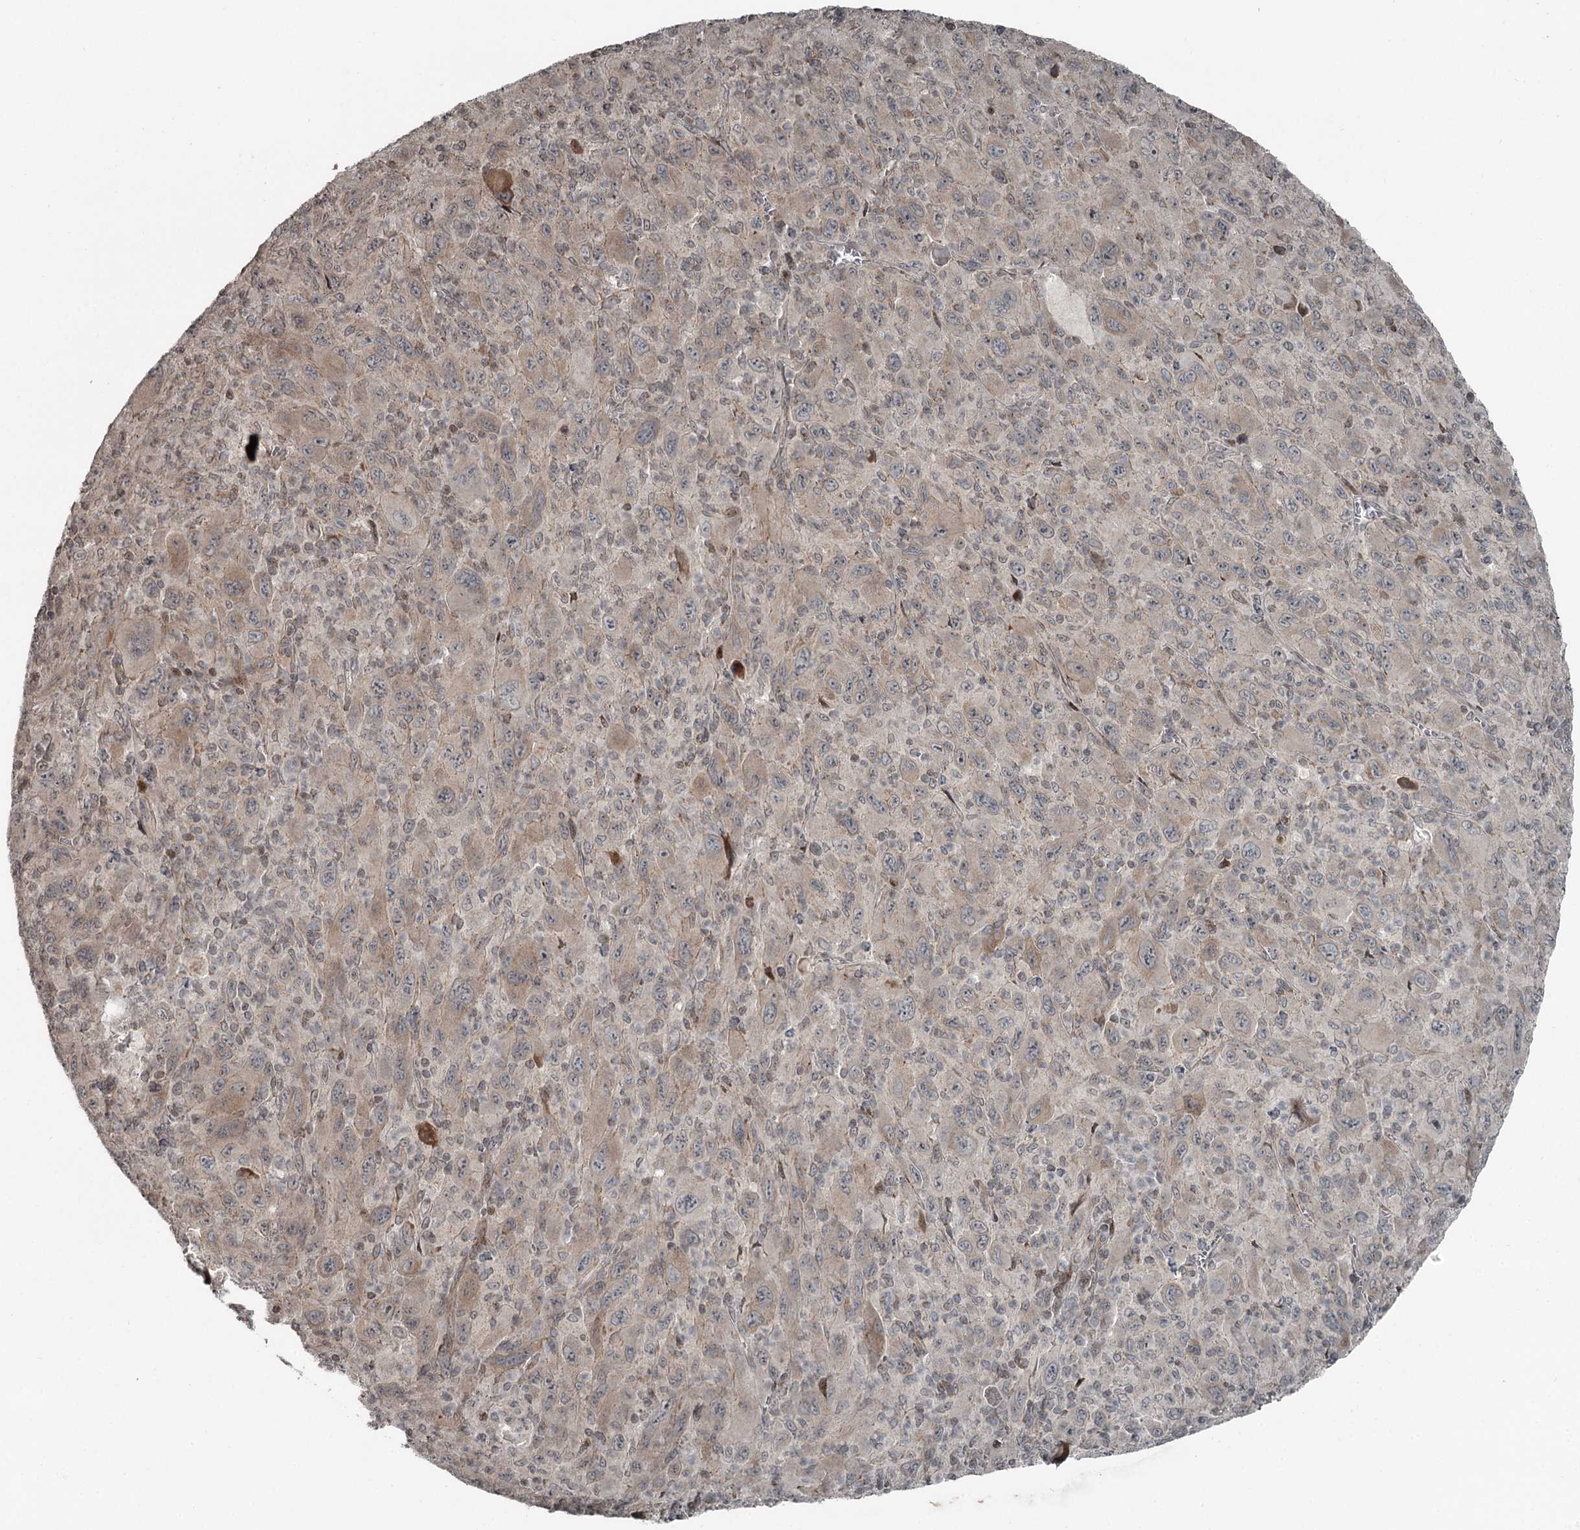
{"staining": {"intensity": "weak", "quantity": "25%-75%", "location": "cytoplasmic/membranous"}, "tissue": "melanoma", "cell_type": "Tumor cells", "image_type": "cancer", "snomed": [{"axis": "morphology", "description": "Malignant melanoma, Metastatic site"}, {"axis": "topography", "description": "Skin"}], "caption": "Immunohistochemical staining of melanoma reveals low levels of weak cytoplasmic/membranous positivity in approximately 25%-75% of tumor cells.", "gene": "RASSF8", "patient": {"sex": "female", "age": 56}}